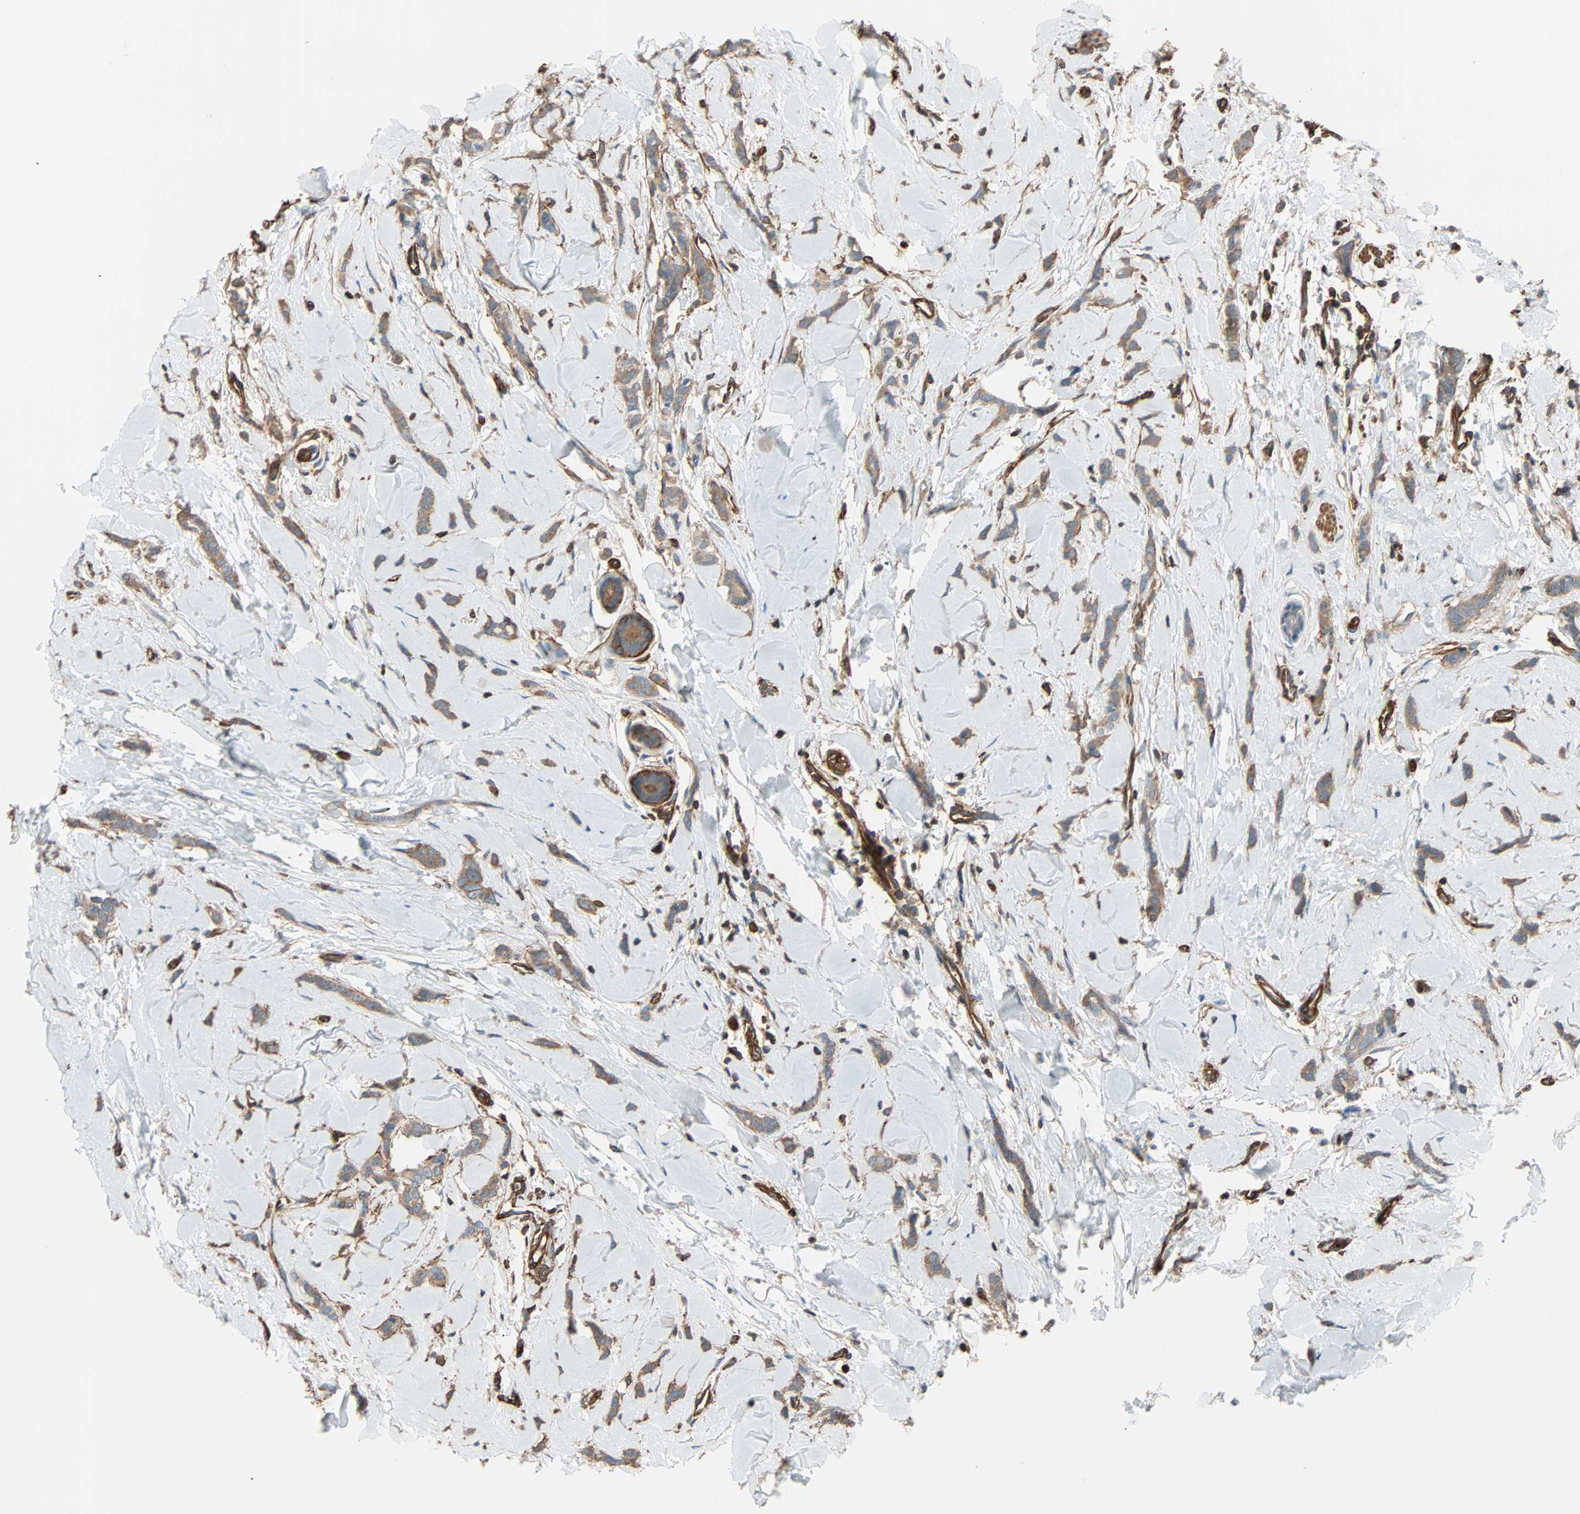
{"staining": {"intensity": "weak", "quantity": ">75%", "location": "cytoplasmic/membranous"}, "tissue": "breast cancer", "cell_type": "Tumor cells", "image_type": "cancer", "snomed": [{"axis": "morphology", "description": "Lobular carcinoma"}, {"axis": "topography", "description": "Skin"}, {"axis": "topography", "description": "Breast"}], "caption": "Immunohistochemistry staining of breast cancer, which displays low levels of weak cytoplasmic/membranous expression in approximately >75% of tumor cells indicating weak cytoplasmic/membranous protein positivity. The staining was performed using DAB (brown) for protein detection and nuclei were counterstained in hematoxylin (blue).", "gene": "GALNT10", "patient": {"sex": "female", "age": 46}}